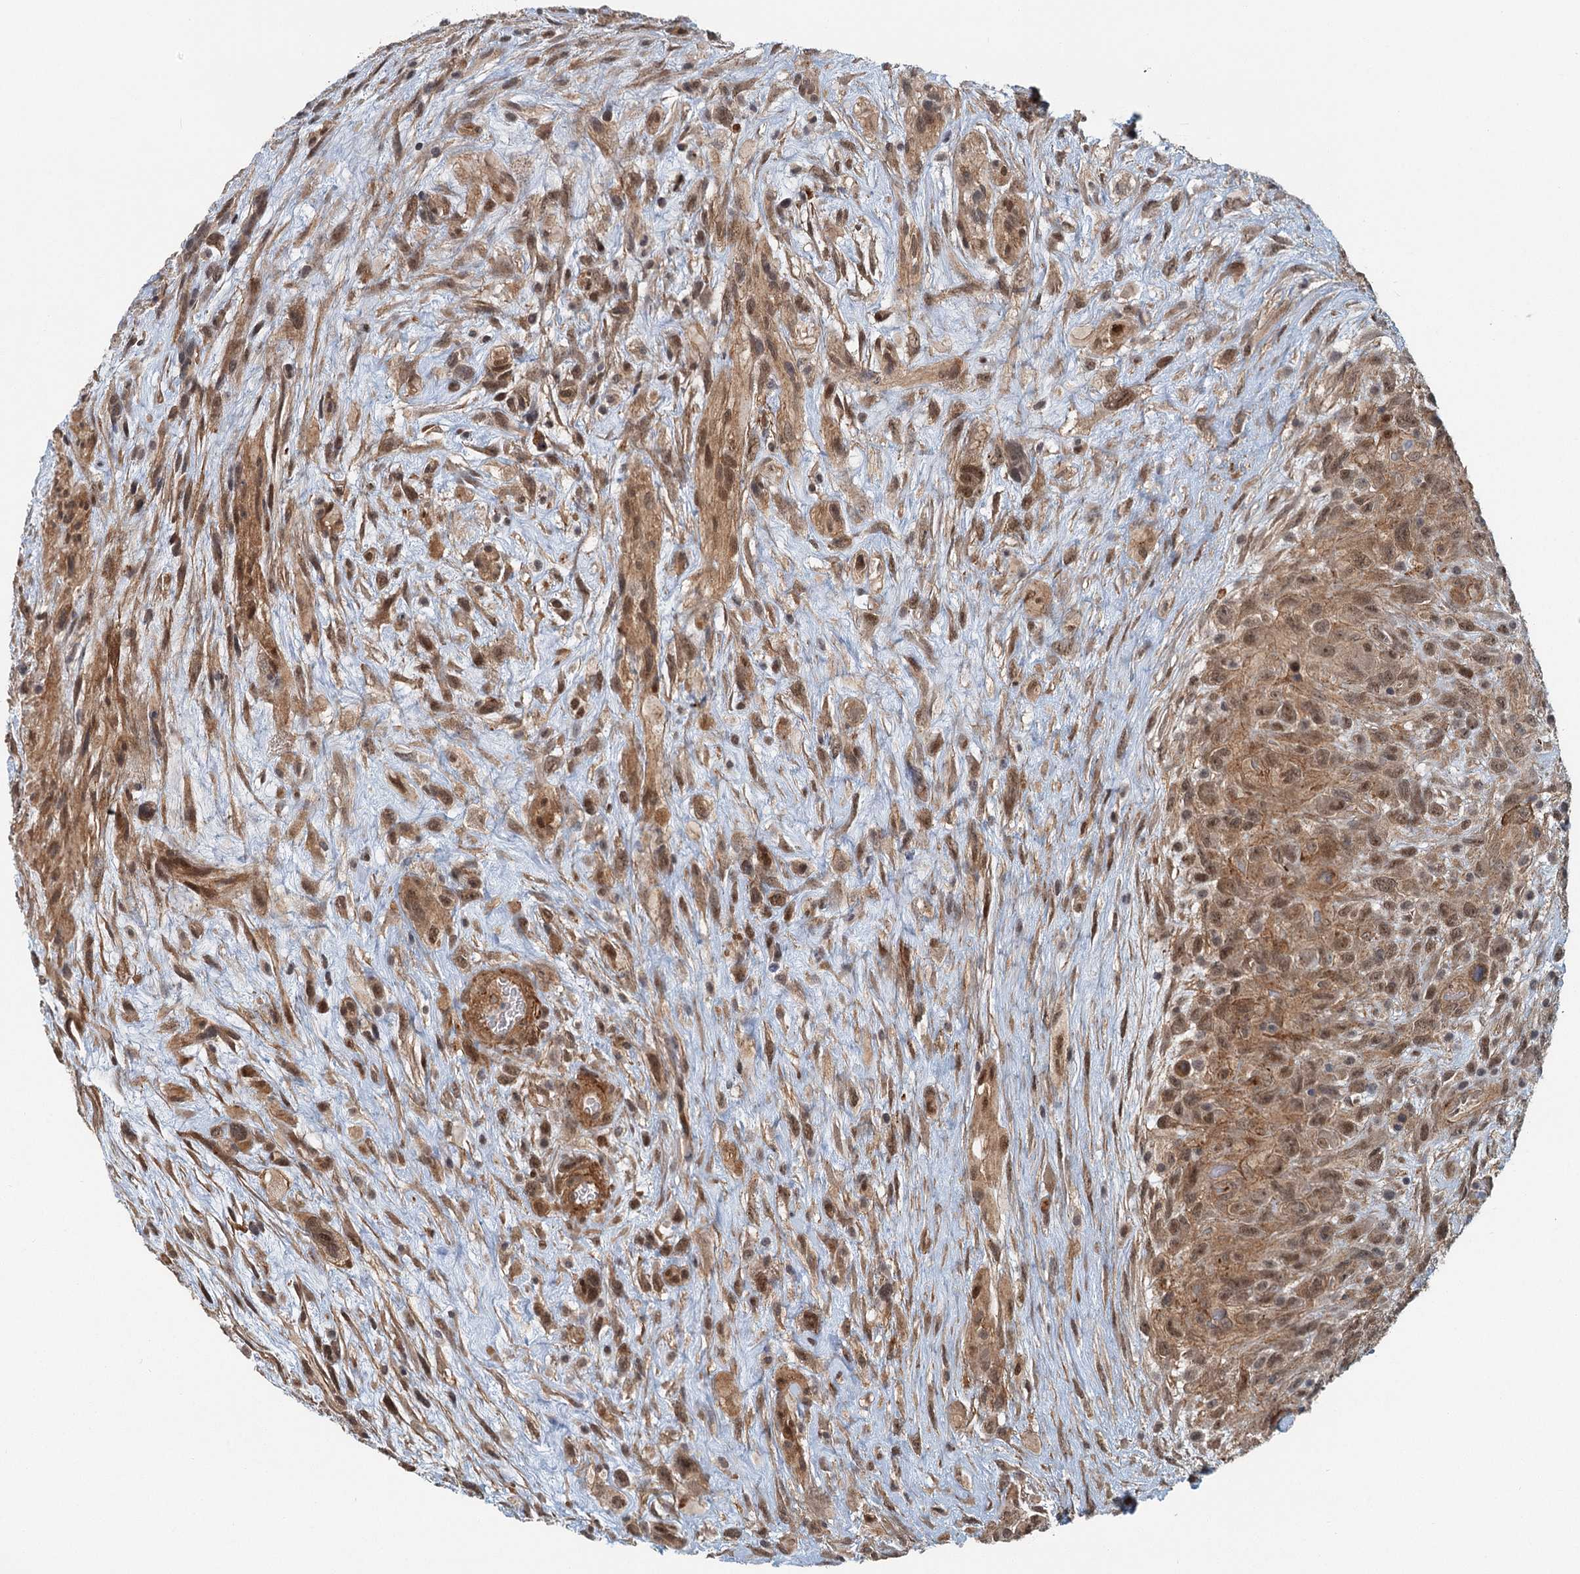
{"staining": {"intensity": "moderate", "quantity": ">75%", "location": "cytoplasmic/membranous,nuclear"}, "tissue": "glioma", "cell_type": "Tumor cells", "image_type": "cancer", "snomed": [{"axis": "morphology", "description": "Glioma, malignant, High grade"}, {"axis": "topography", "description": "Brain"}], "caption": "Glioma was stained to show a protein in brown. There is medium levels of moderate cytoplasmic/membranous and nuclear positivity in about >75% of tumor cells.", "gene": "TAS2R42", "patient": {"sex": "male", "age": 61}}